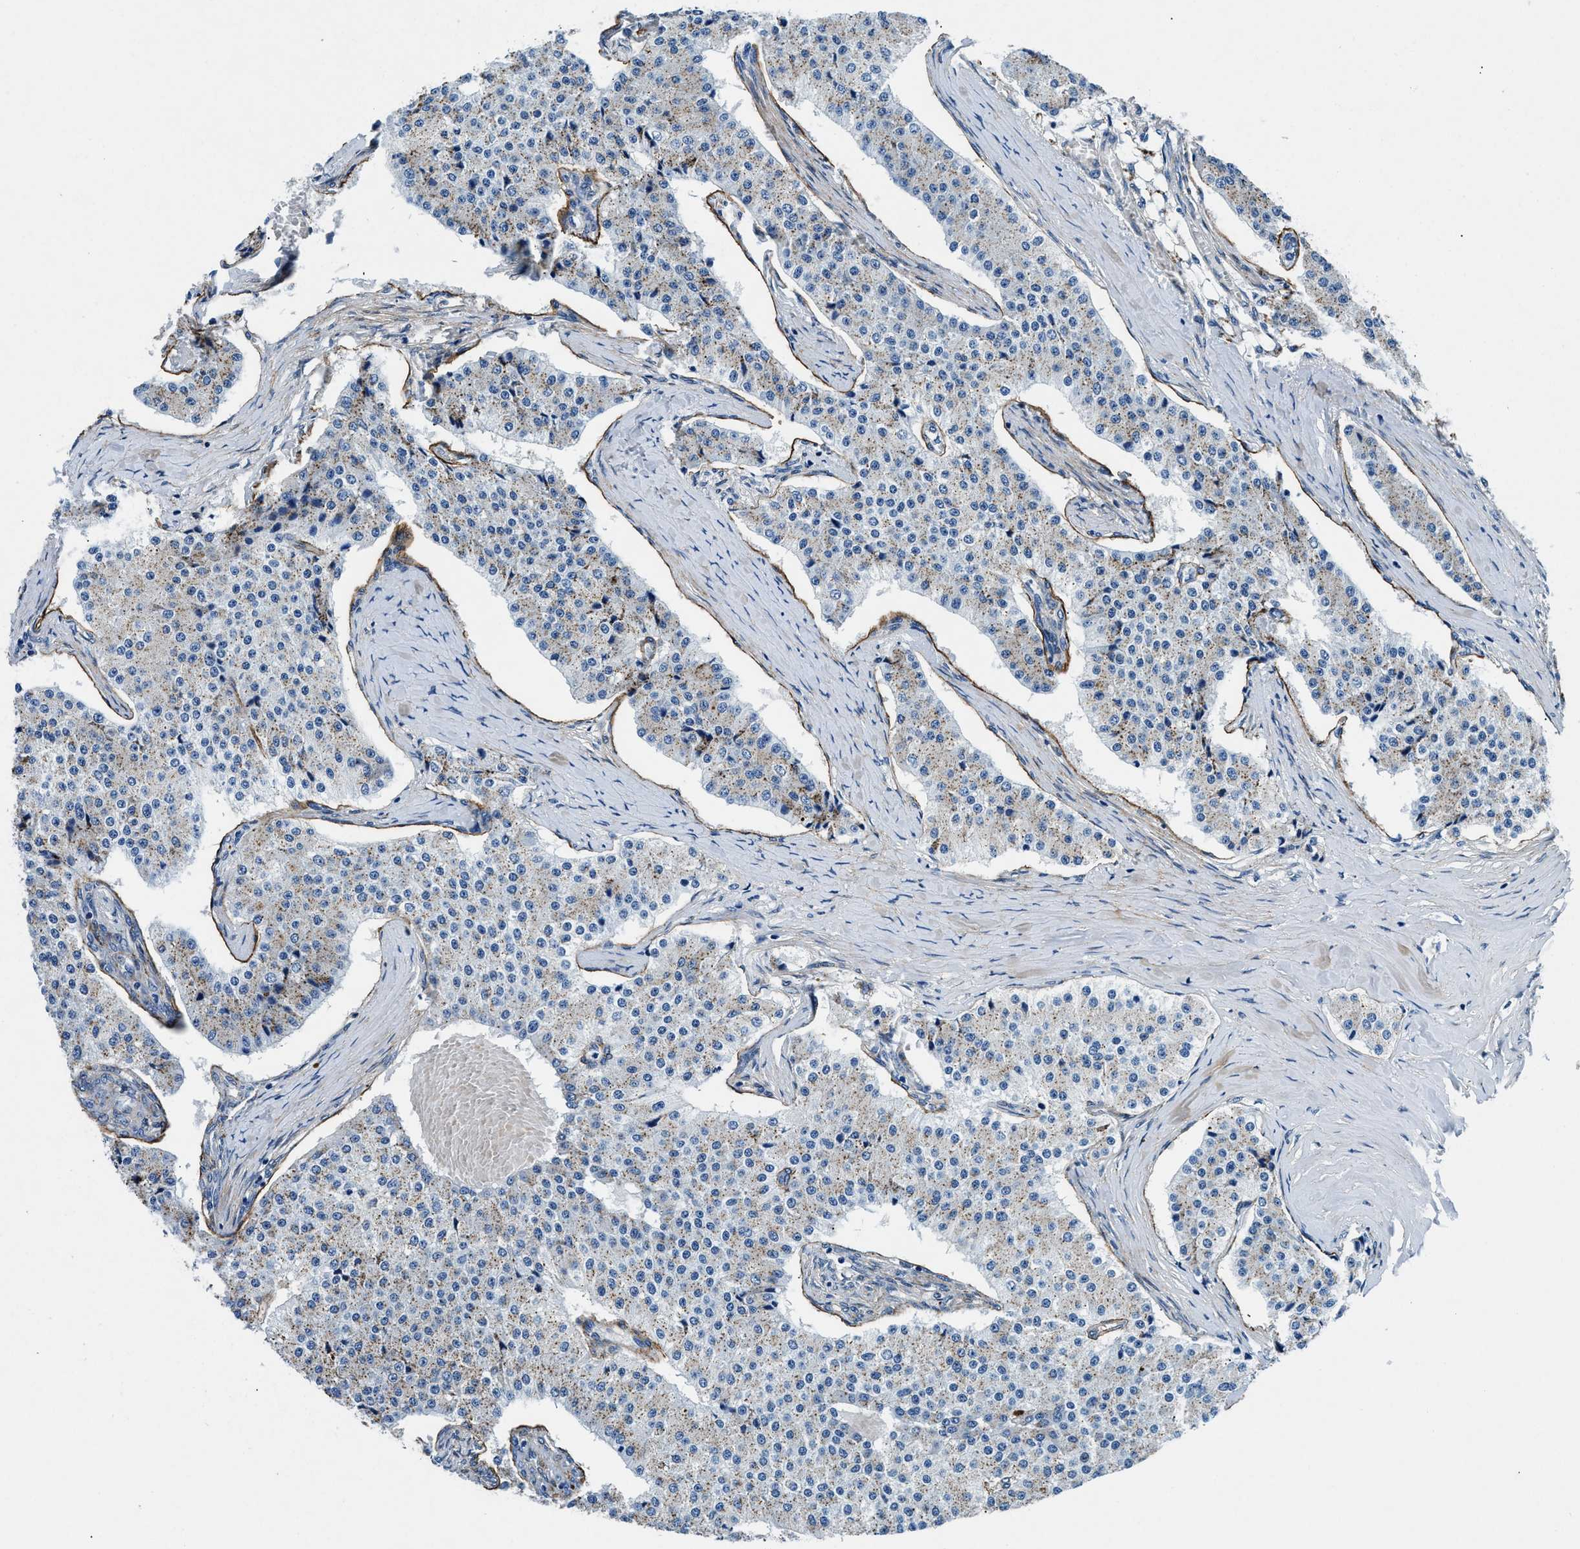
{"staining": {"intensity": "weak", "quantity": "25%-75%", "location": "cytoplasmic/membranous"}, "tissue": "carcinoid", "cell_type": "Tumor cells", "image_type": "cancer", "snomed": [{"axis": "morphology", "description": "Carcinoid, malignant, NOS"}, {"axis": "topography", "description": "Colon"}], "caption": "Carcinoid (malignant) stained with a protein marker shows weak staining in tumor cells.", "gene": "DAG1", "patient": {"sex": "female", "age": 52}}